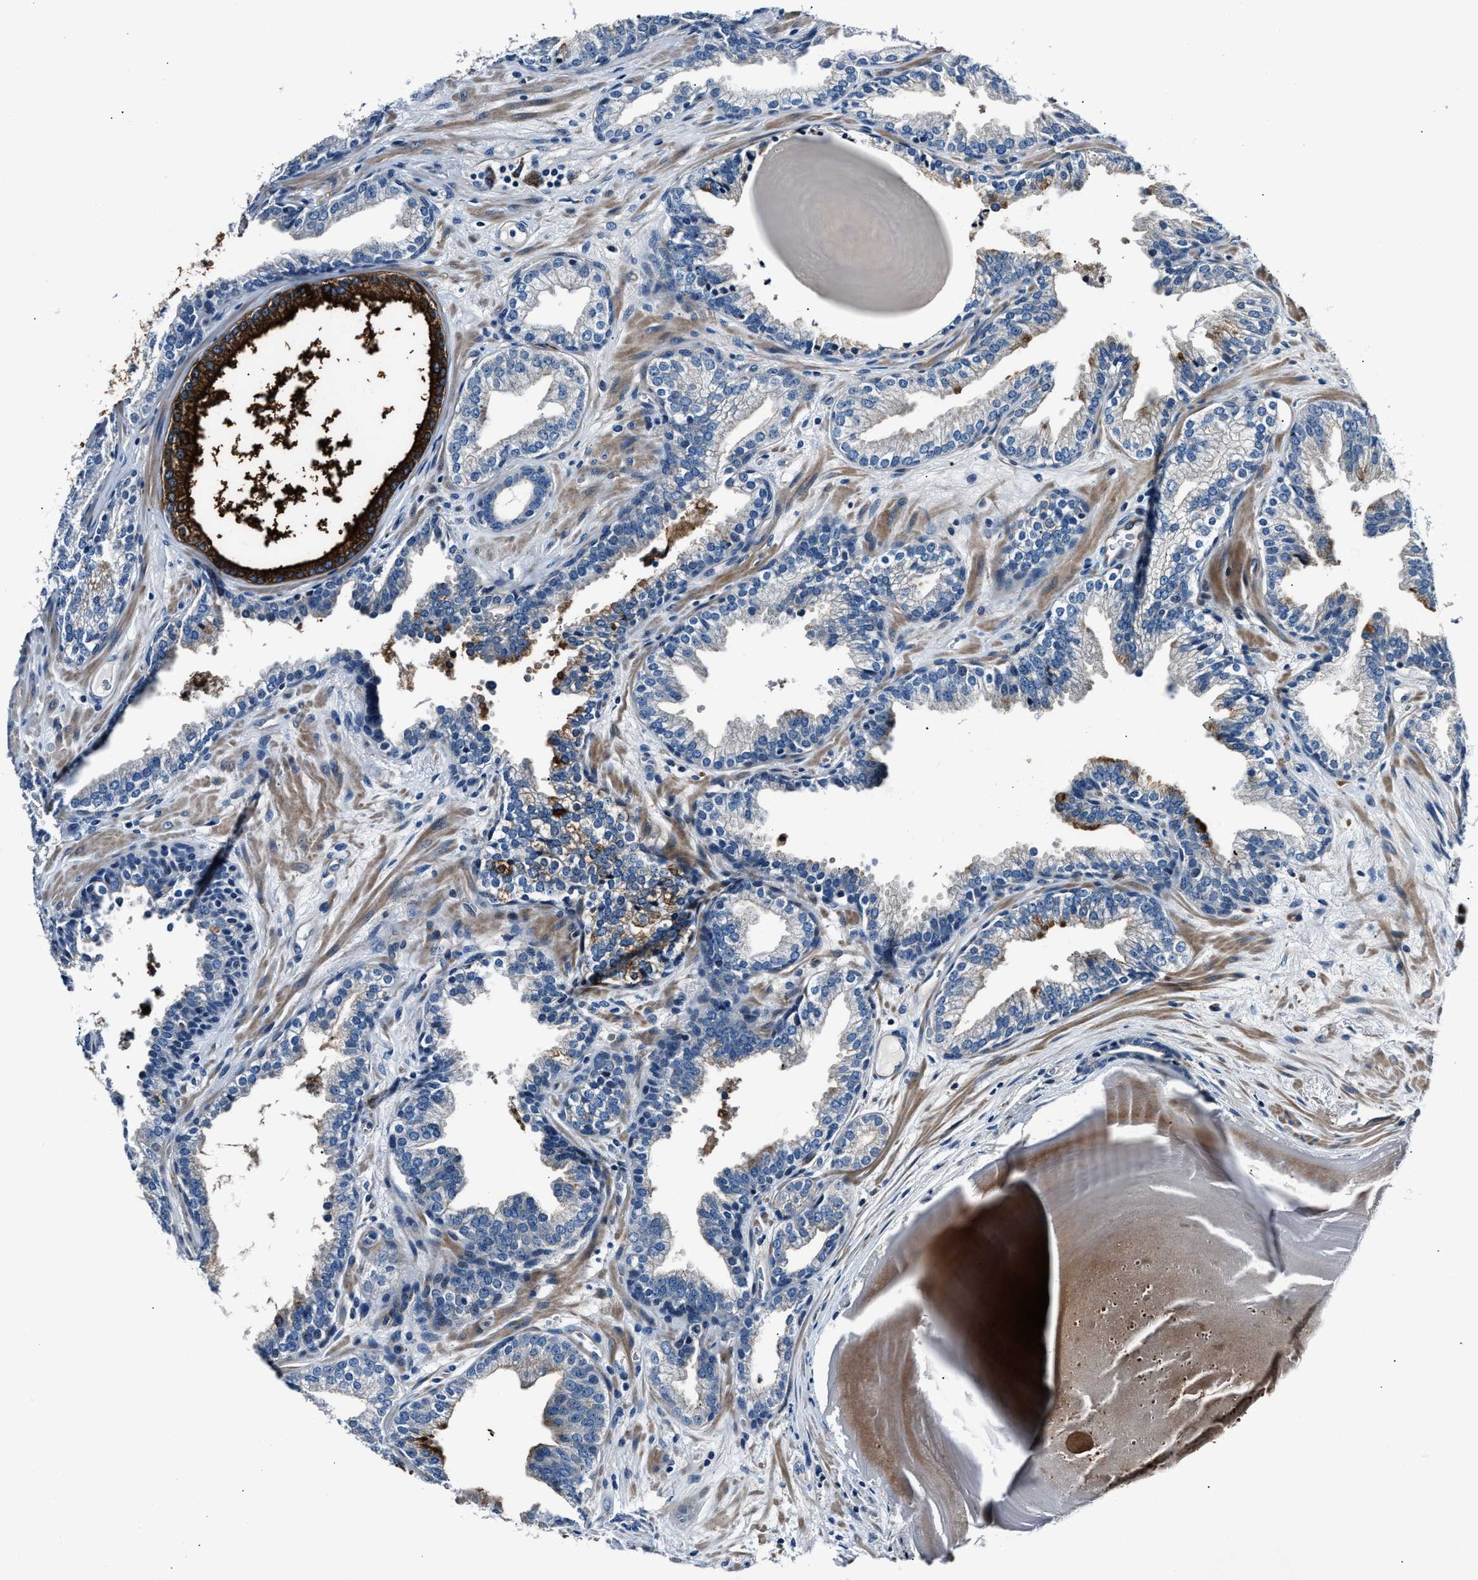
{"staining": {"intensity": "negative", "quantity": "none", "location": "none"}, "tissue": "prostate cancer", "cell_type": "Tumor cells", "image_type": "cancer", "snomed": [{"axis": "morphology", "description": "Adenocarcinoma, Low grade"}, {"axis": "topography", "description": "Prostate"}], "caption": "Immunohistochemistry (IHC) of prostate cancer displays no expression in tumor cells.", "gene": "MPDZ", "patient": {"sex": "male", "age": 65}}